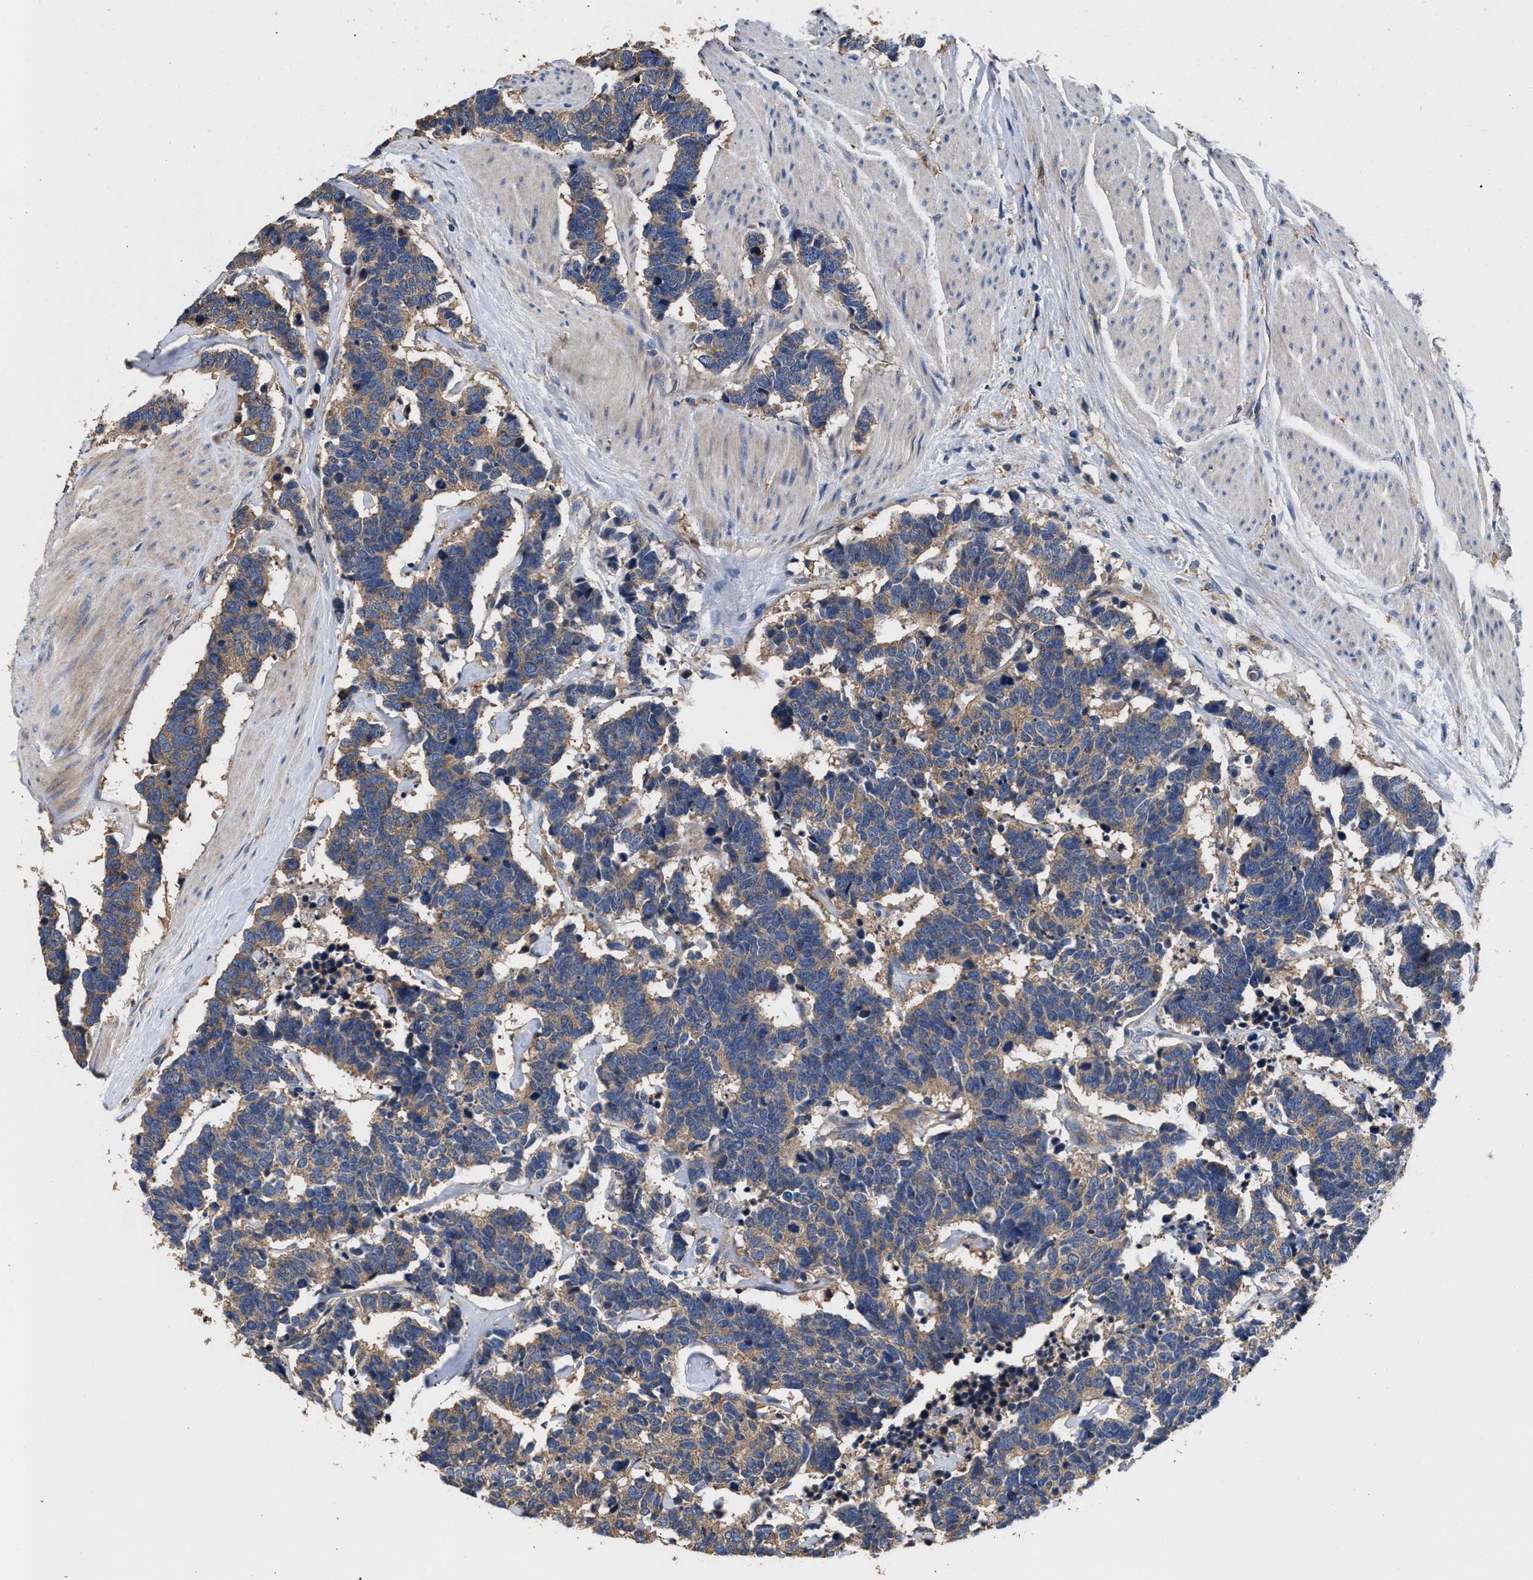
{"staining": {"intensity": "weak", "quantity": ">75%", "location": "cytoplasmic/membranous"}, "tissue": "carcinoid", "cell_type": "Tumor cells", "image_type": "cancer", "snomed": [{"axis": "morphology", "description": "Carcinoma, NOS"}, {"axis": "morphology", "description": "Carcinoid, malignant, NOS"}, {"axis": "topography", "description": "Urinary bladder"}], "caption": "Immunohistochemical staining of carcinoid demonstrates weak cytoplasmic/membranous protein expression in about >75% of tumor cells.", "gene": "KLB", "patient": {"sex": "male", "age": 57}}